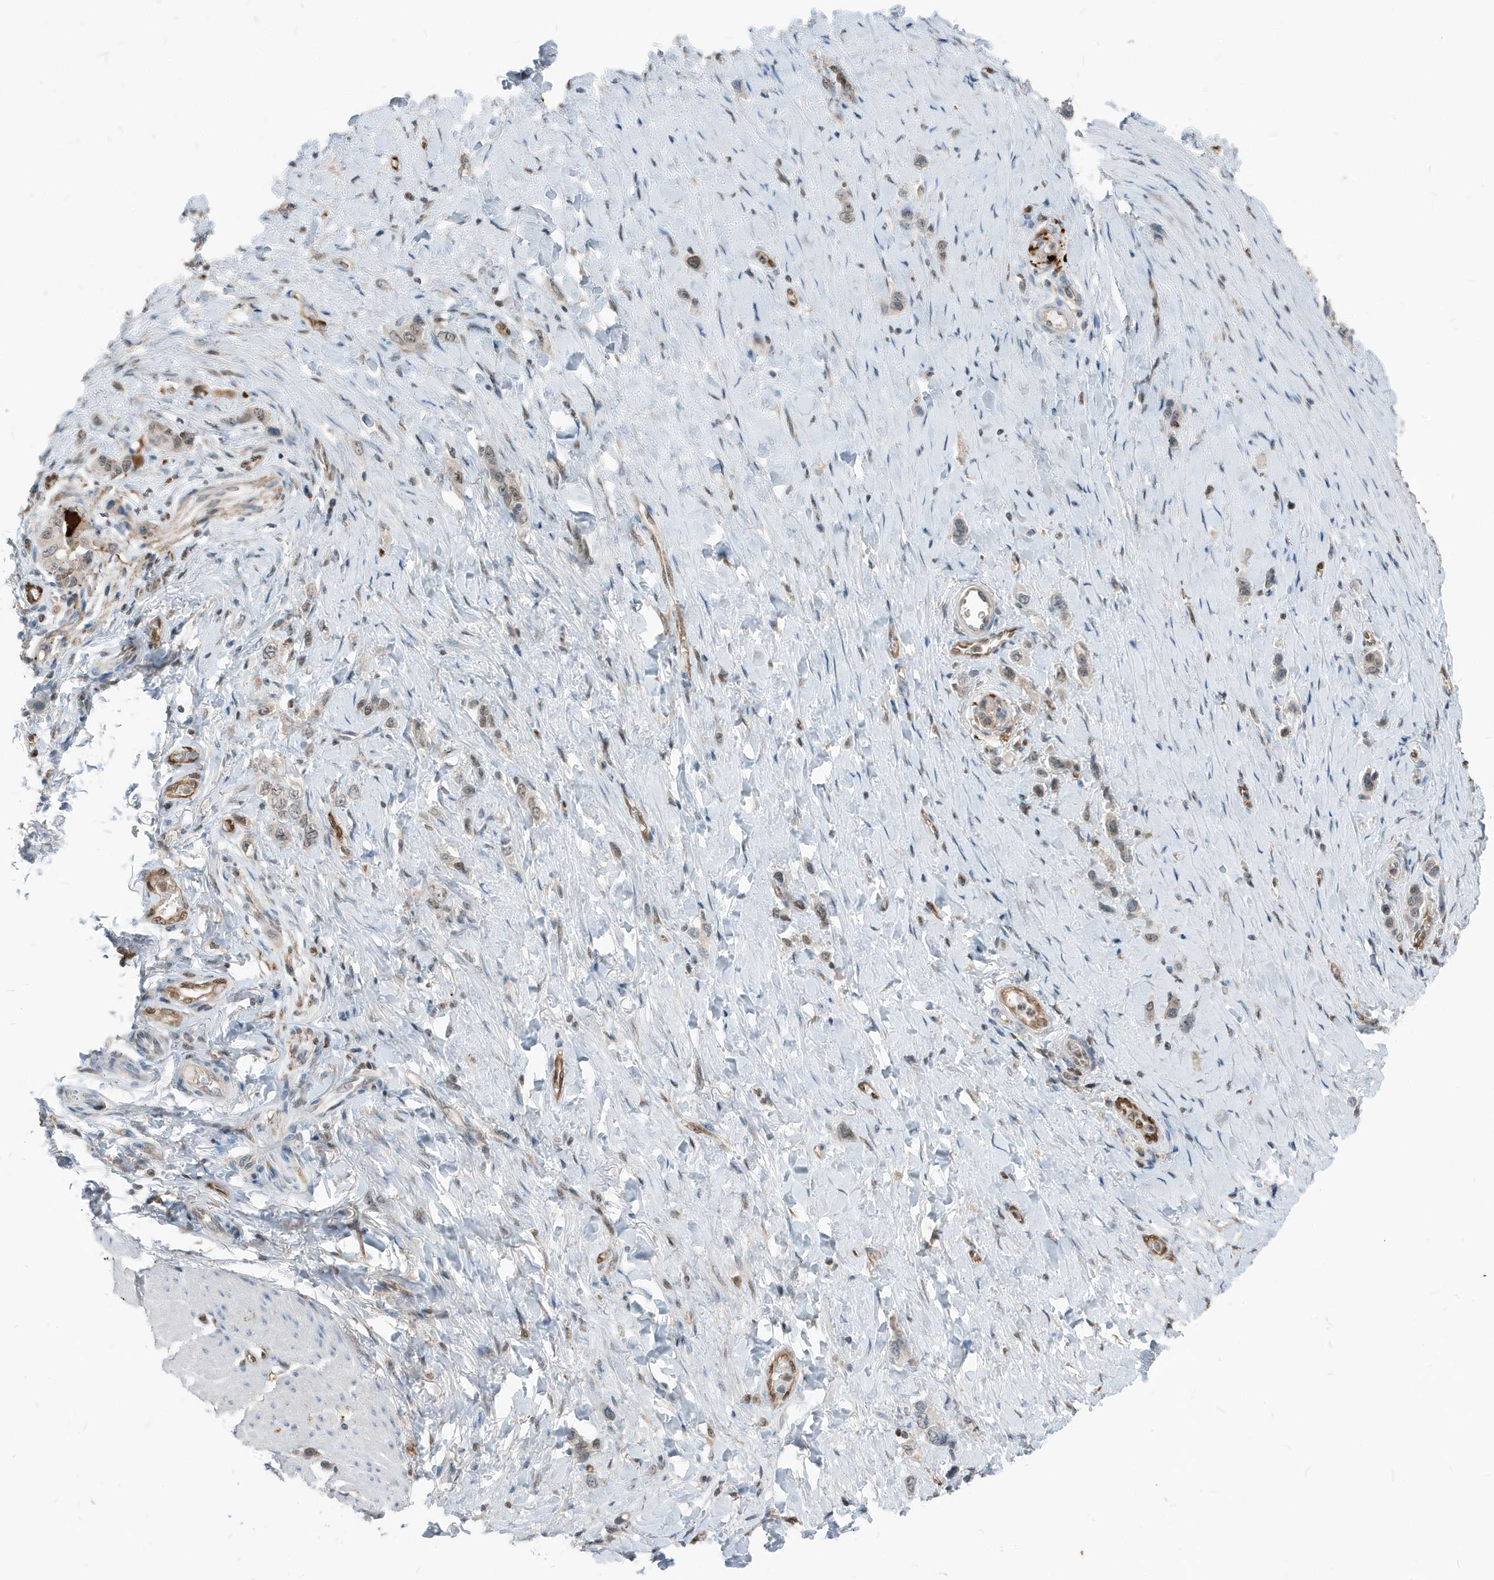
{"staining": {"intensity": "weak", "quantity": "25%-75%", "location": "nuclear"}, "tissue": "stomach cancer", "cell_type": "Tumor cells", "image_type": "cancer", "snomed": [{"axis": "morphology", "description": "Adenocarcinoma, NOS"}, {"axis": "topography", "description": "Stomach"}], "caption": "Immunohistochemistry (IHC) staining of stomach cancer, which reveals low levels of weak nuclear expression in approximately 25%-75% of tumor cells indicating weak nuclear protein staining. The staining was performed using DAB (3,3'-diaminobenzidine) (brown) for protein detection and nuclei were counterstained in hematoxylin (blue).", "gene": "NCOA7", "patient": {"sex": "female", "age": 65}}